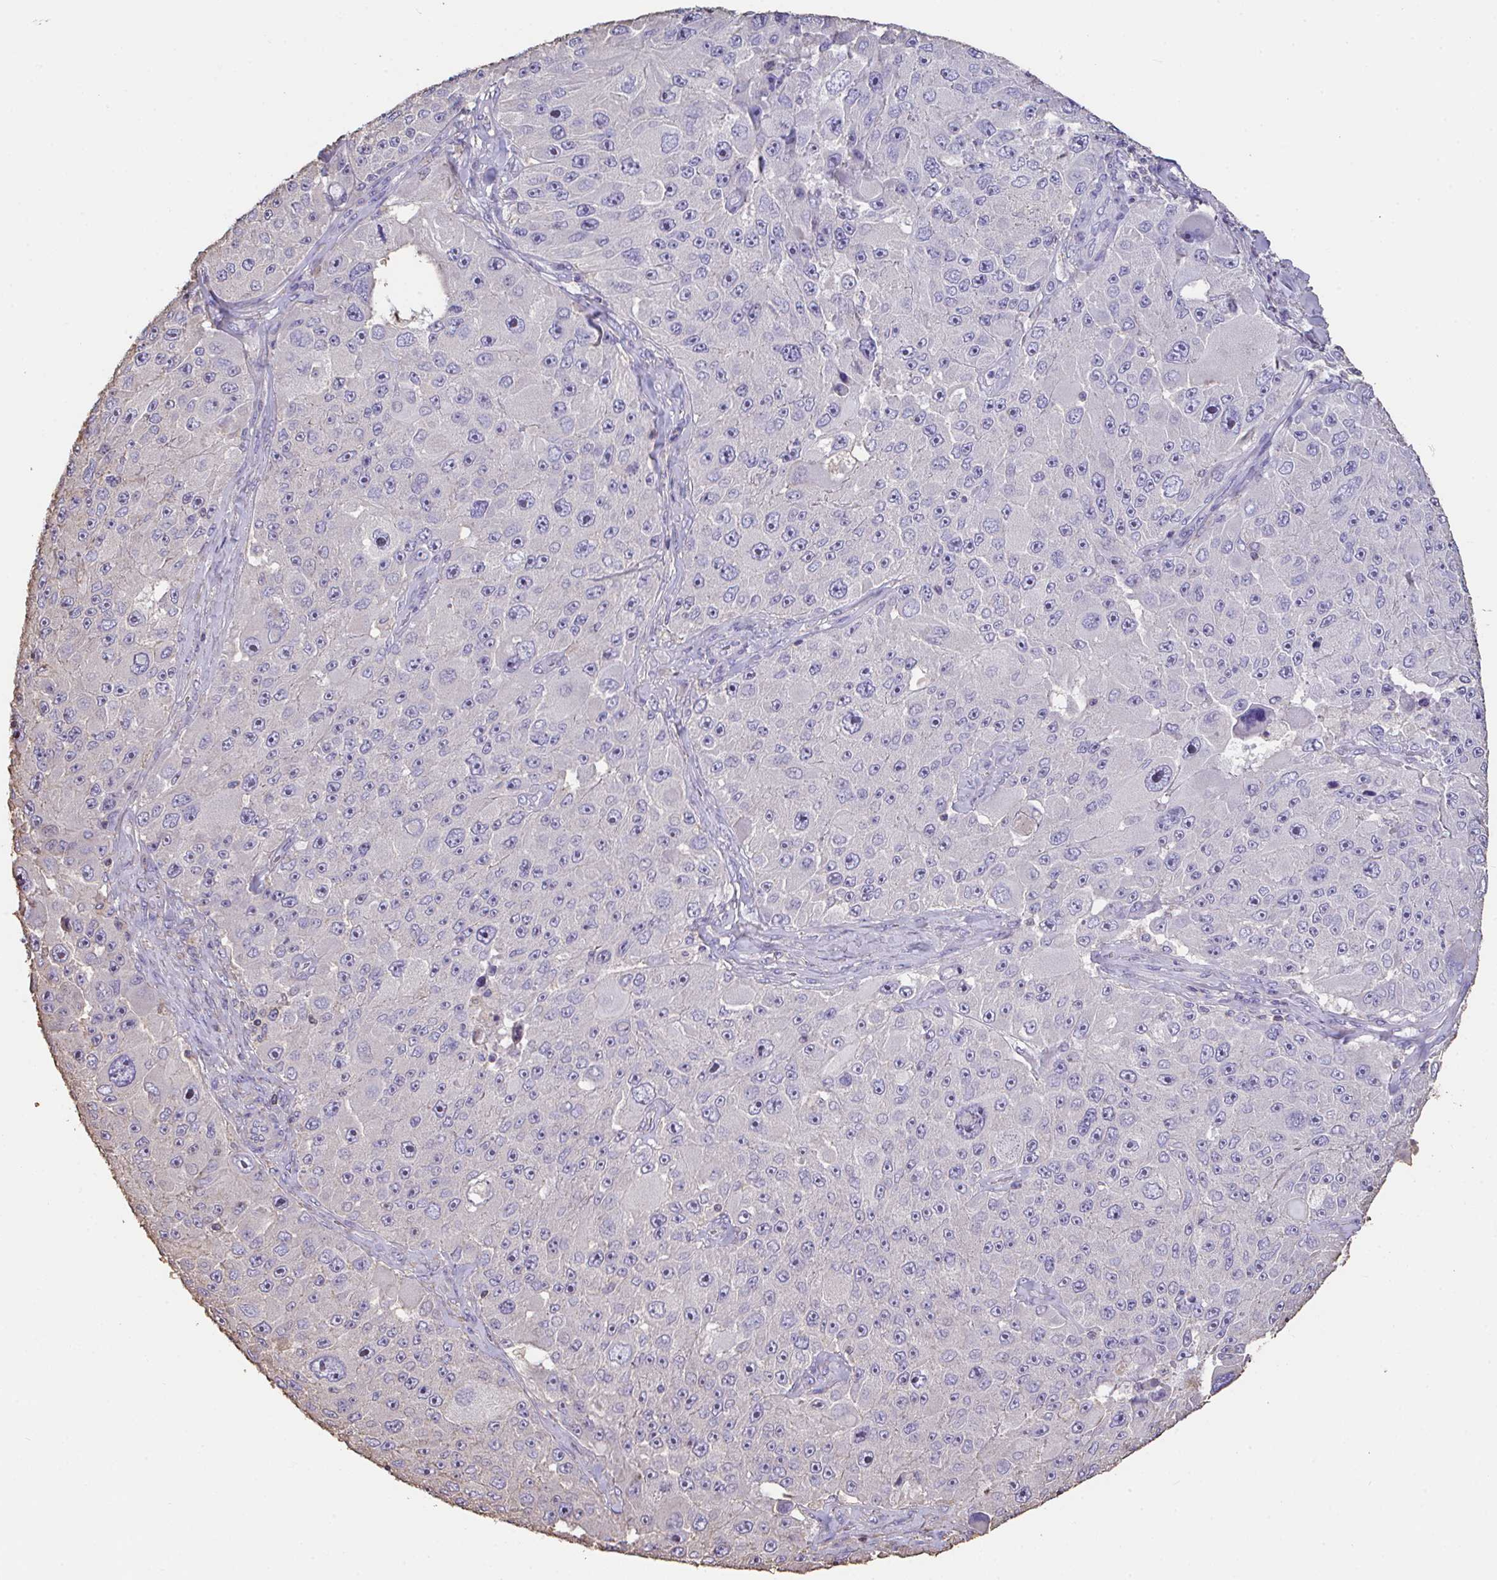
{"staining": {"intensity": "negative", "quantity": "none", "location": "none"}, "tissue": "melanoma", "cell_type": "Tumor cells", "image_type": "cancer", "snomed": [{"axis": "morphology", "description": "Malignant melanoma, Metastatic site"}, {"axis": "topography", "description": "Lymph node"}], "caption": "The histopathology image reveals no significant staining in tumor cells of malignant melanoma (metastatic site). (Stains: DAB immunohistochemistry (IHC) with hematoxylin counter stain, Microscopy: brightfield microscopy at high magnification).", "gene": "IL23R", "patient": {"sex": "male", "age": 62}}